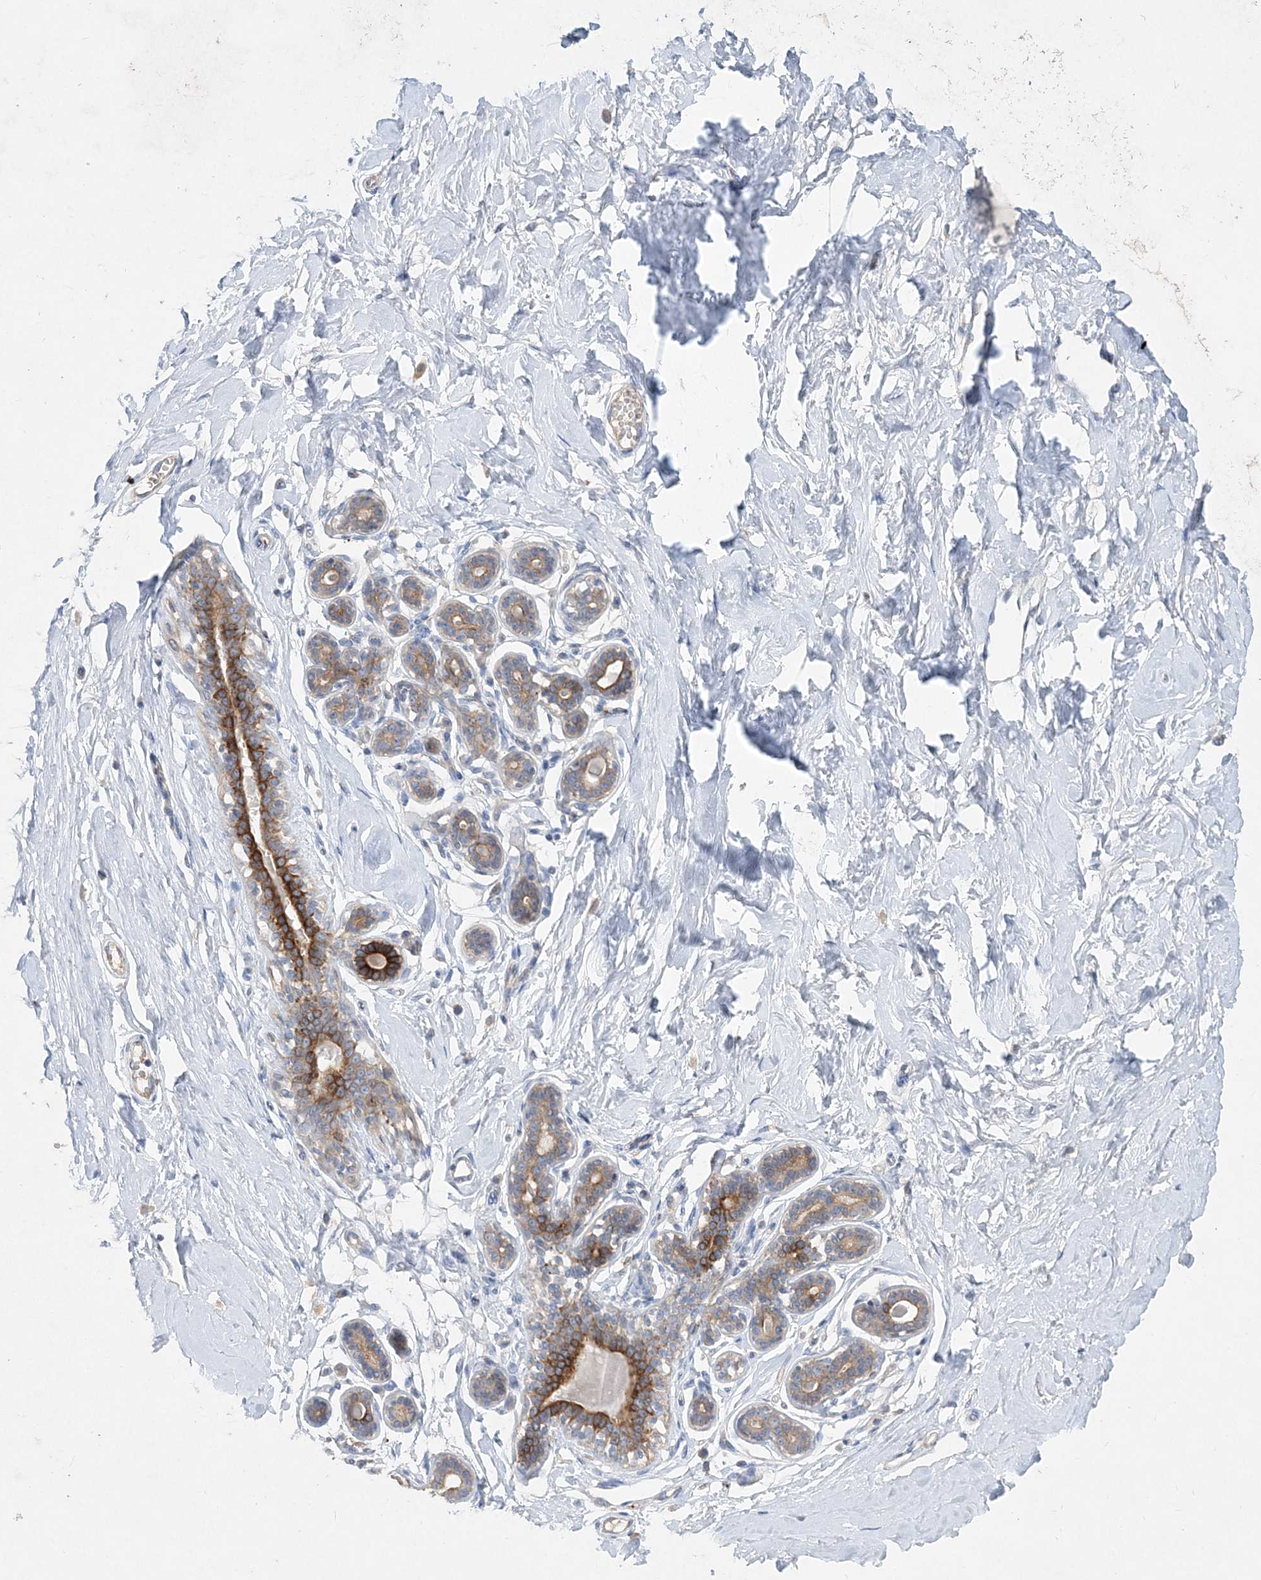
{"staining": {"intensity": "negative", "quantity": "none", "location": "none"}, "tissue": "breast", "cell_type": "Adipocytes", "image_type": "normal", "snomed": [{"axis": "morphology", "description": "Normal tissue, NOS"}, {"axis": "morphology", "description": "Adenoma, NOS"}, {"axis": "topography", "description": "Breast"}], "caption": "IHC micrograph of benign breast: breast stained with DAB (3,3'-diaminobenzidine) demonstrates no significant protein positivity in adipocytes.", "gene": "ADCK2", "patient": {"sex": "female", "age": 23}}